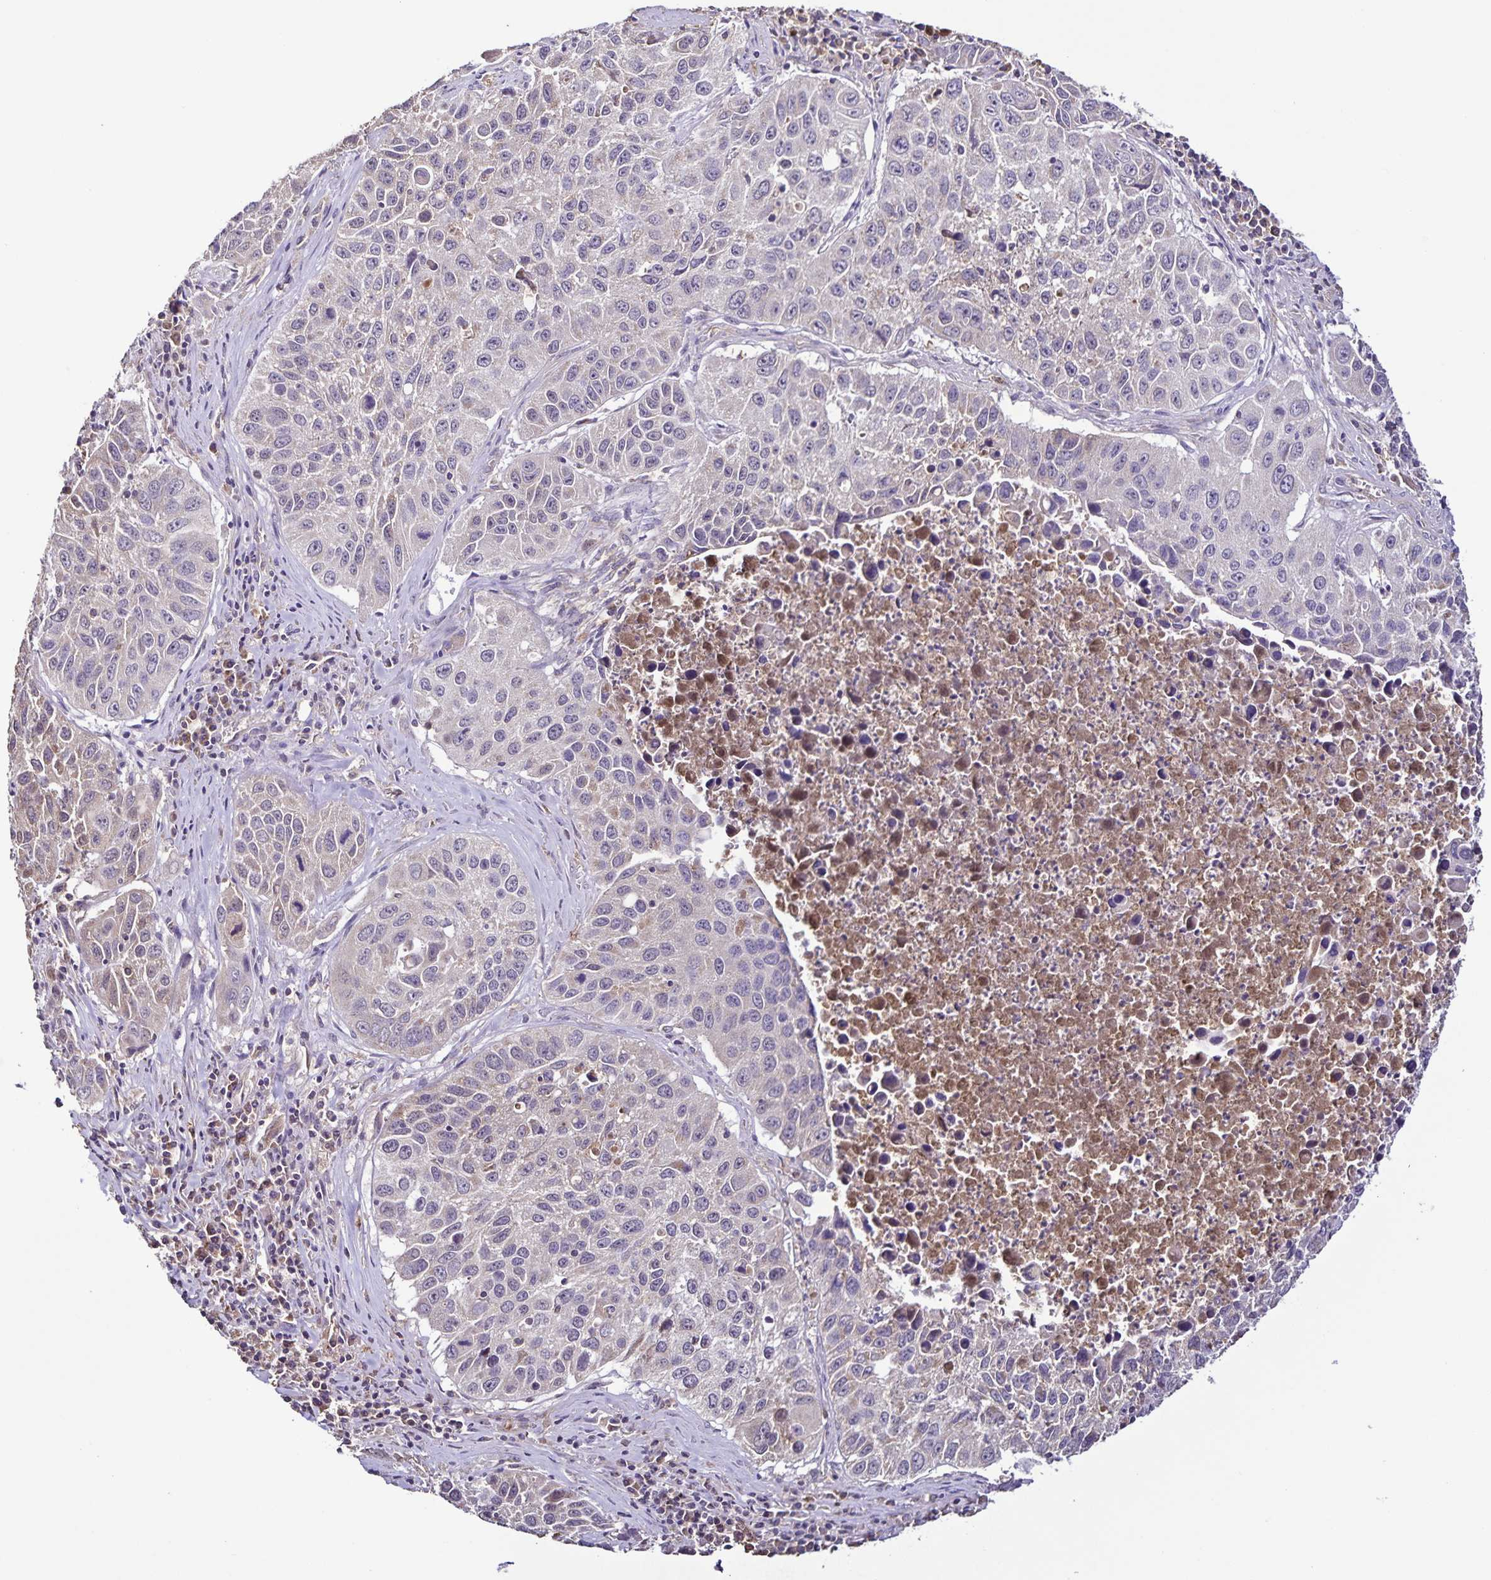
{"staining": {"intensity": "negative", "quantity": "none", "location": "none"}, "tissue": "lung cancer", "cell_type": "Tumor cells", "image_type": "cancer", "snomed": [{"axis": "morphology", "description": "Squamous cell carcinoma, NOS"}, {"axis": "topography", "description": "Lung"}], "caption": "A histopathology image of human lung squamous cell carcinoma is negative for staining in tumor cells. Brightfield microscopy of immunohistochemistry (IHC) stained with DAB (brown) and hematoxylin (blue), captured at high magnification.", "gene": "MAN1A1", "patient": {"sex": "female", "age": 61}}